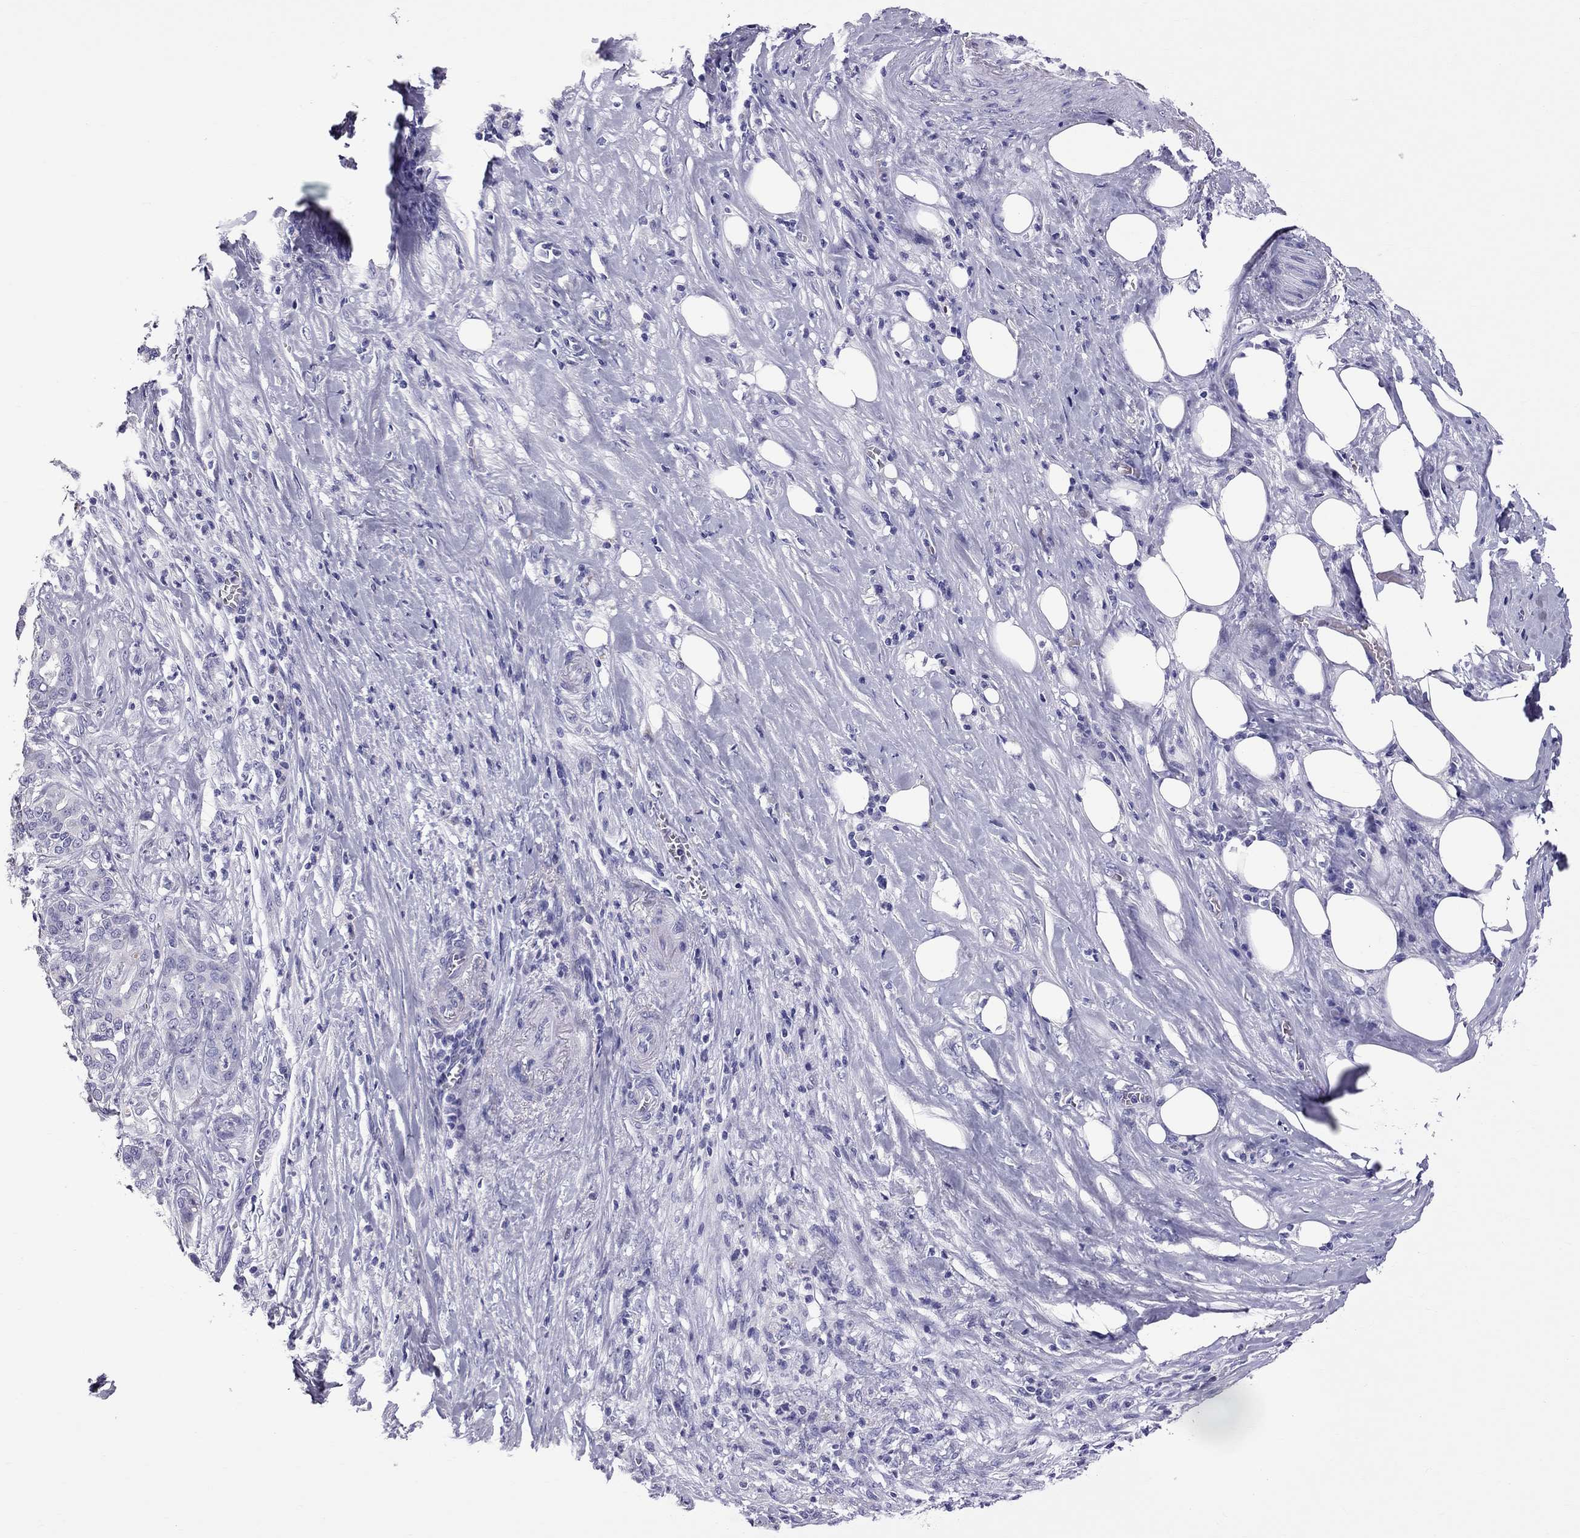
{"staining": {"intensity": "negative", "quantity": "none", "location": "none"}, "tissue": "pancreatic cancer", "cell_type": "Tumor cells", "image_type": "cancer", "snomed": [{"axis": "morphology", "description": "Adenocarcinoma, NOS"}, {"axis": "topography", "description": "Pancreas"}], "caption": "IHC micrograph of human pancreatic cancer (adenocarcinoma) stained for a protein (brown), which reveals no staining in tumor cells.", "gene": "TTLL13", "patient": {"sex": "male", "age": 57}}